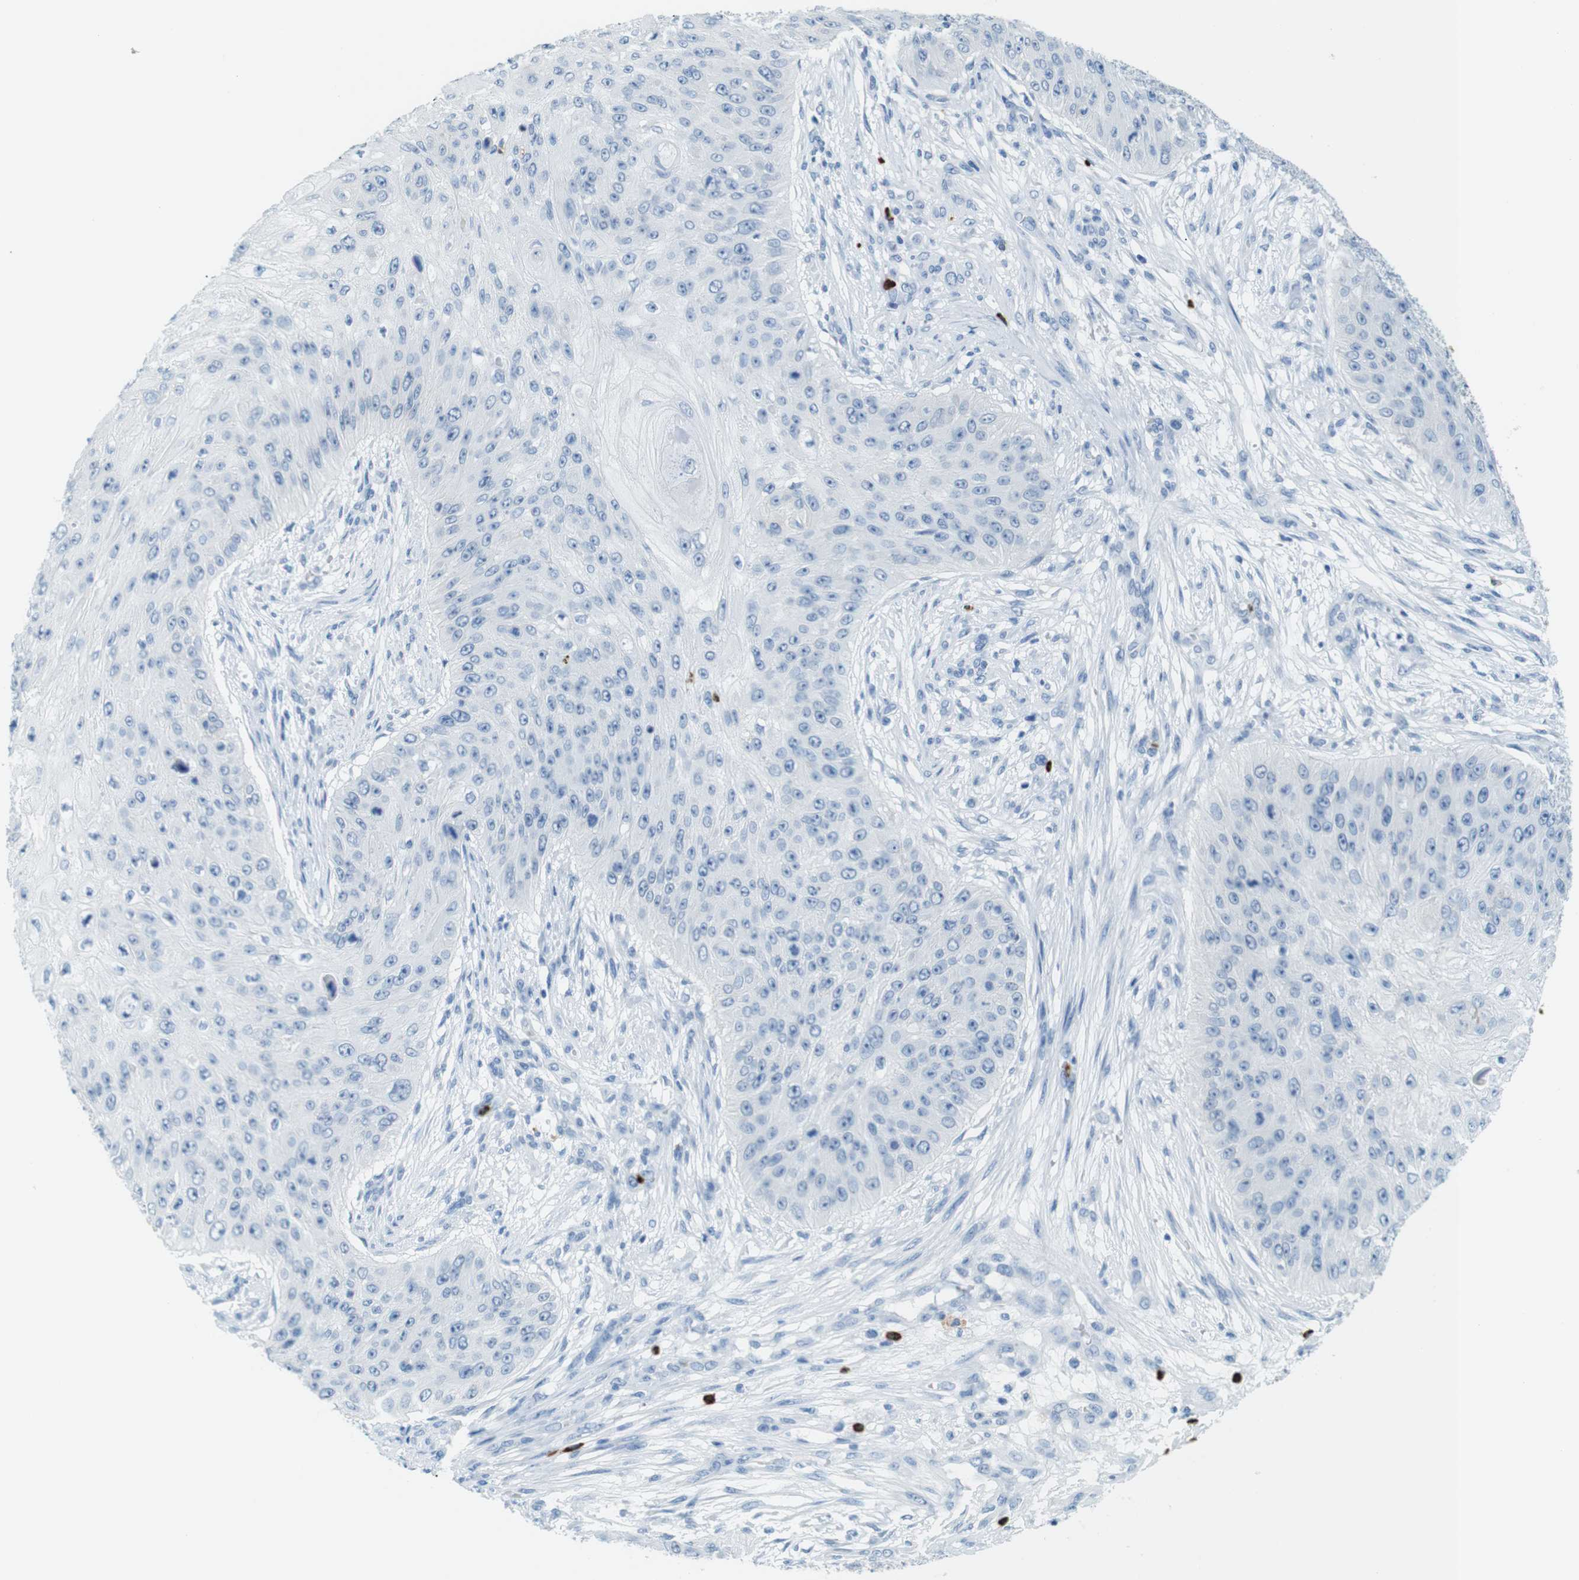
{"staining": {"intensity": "negative", "quantity": "none", "location": "none"}, "tissue": "skin cancer", "cell_type": "Tumor cells", "image_type": "cancer", "snomed": [{"axis": "morphology", "description": "Squamous cell carcinoma, NOS"}, {"axis": "topography", "description": "Skin"}], "caption": "Immunohistochemistry (IHC) micrograph of squamous cell carcinoma (skin) stained for a protein (brown), which demonstrates no staining in tumor cells.", "gene": "MCEMP1", "patient": {"sex": "female", "age": 80}}